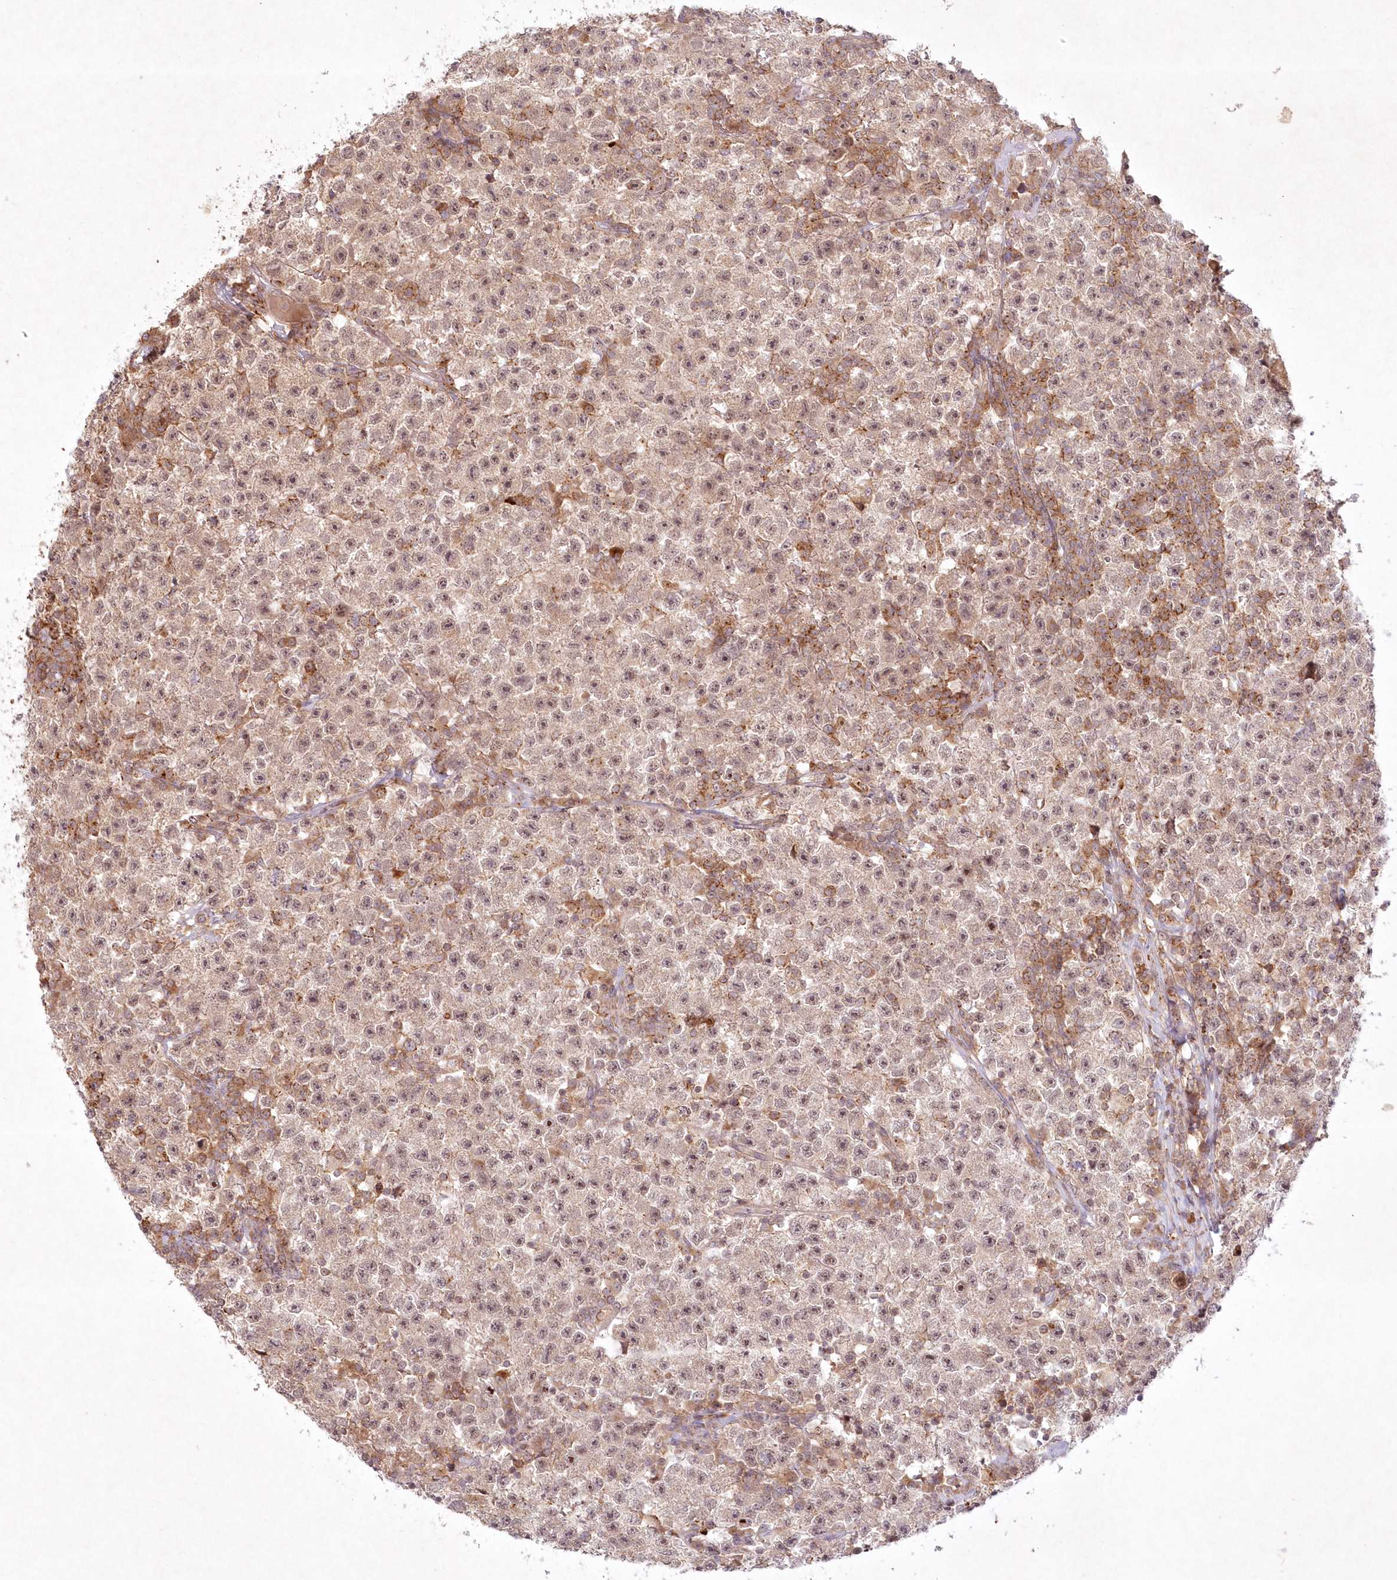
{"staining": {"intensity": "weak", "quantity": ">75%", "location": "cytoplasmic/membranous,nuclear"}, "tissue": "testis cancer", "cell_type": "Tumor cells", "image_type": "cancer", "snomed": [{"axis": "morphology", "description": "Seminoma, NOS"}, {"axis": "topography", "description": "Testis"}], "caption": "An image showing weak cytoplasmic/membranous and nuclear positivity in about >75% of tumor cells in testis cancer (seminoma), as visualized by brown immunohistochemical staining.", "gene": "TOGARAM2", "patient": {"sex": "male", "age": 22}}